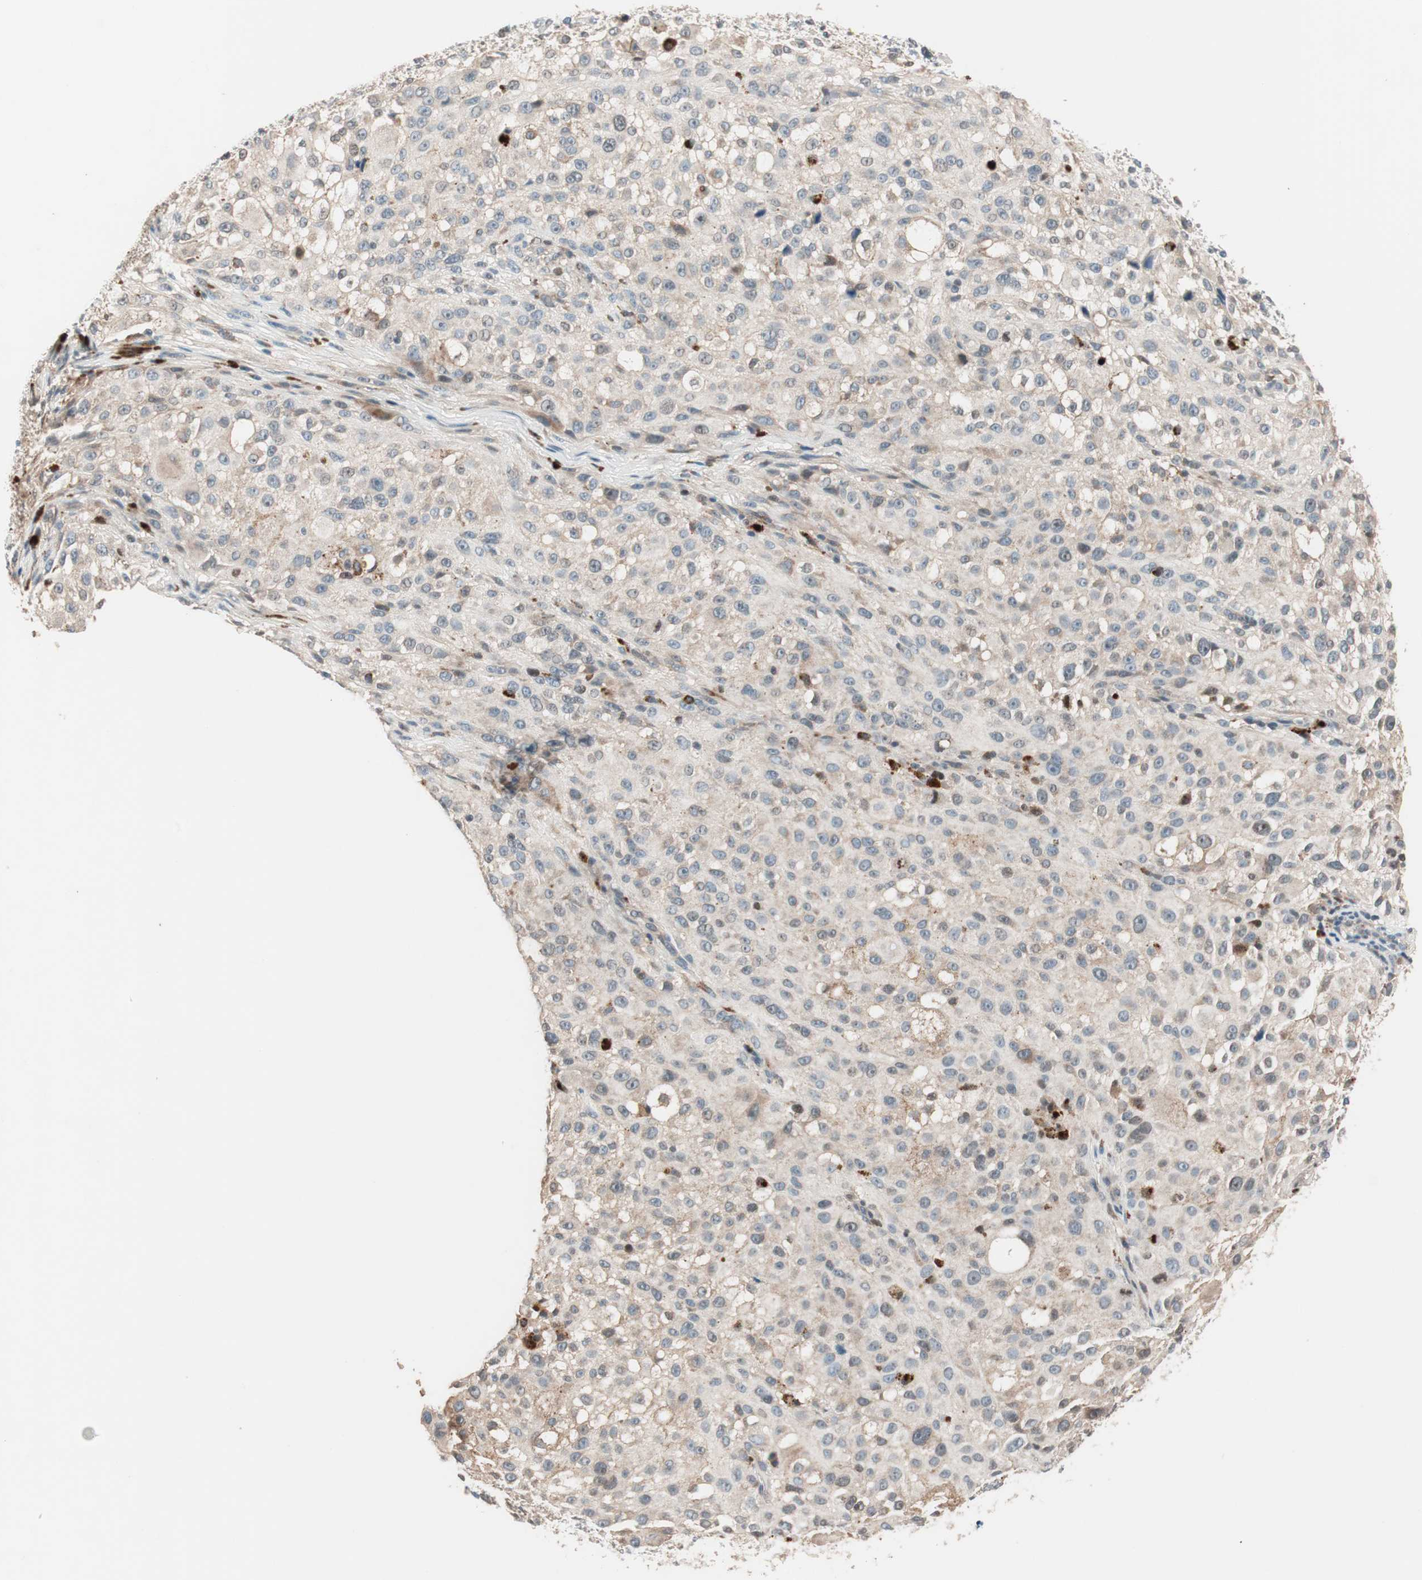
{"staining": {"intensity": "weak", "quantity": ">75%", "location": "cytoplasmic/membranous"}, "tissue": "melanoma", "cell_type": "Tumor cells", "image_type": "cancer", "snomed": [{"axis": "morphology", "description": "Necrosis, NOS"}, {"axis": "morphology", "description": "Malignant melanoma, NOS"}, {"axis": "topography", "description": "Skin"}], "caption": "A histopathology image of malignant melanoma stained for a protein exhibits weak cytoplasmic/membranous brown staining in tumor cells. (DAB (3,3'-diaminobenzidine) = brown stain, brightfield microscopy at high magnification).", "gene": "NFRKB", "patient": {"sex": "female", "age": 87}}